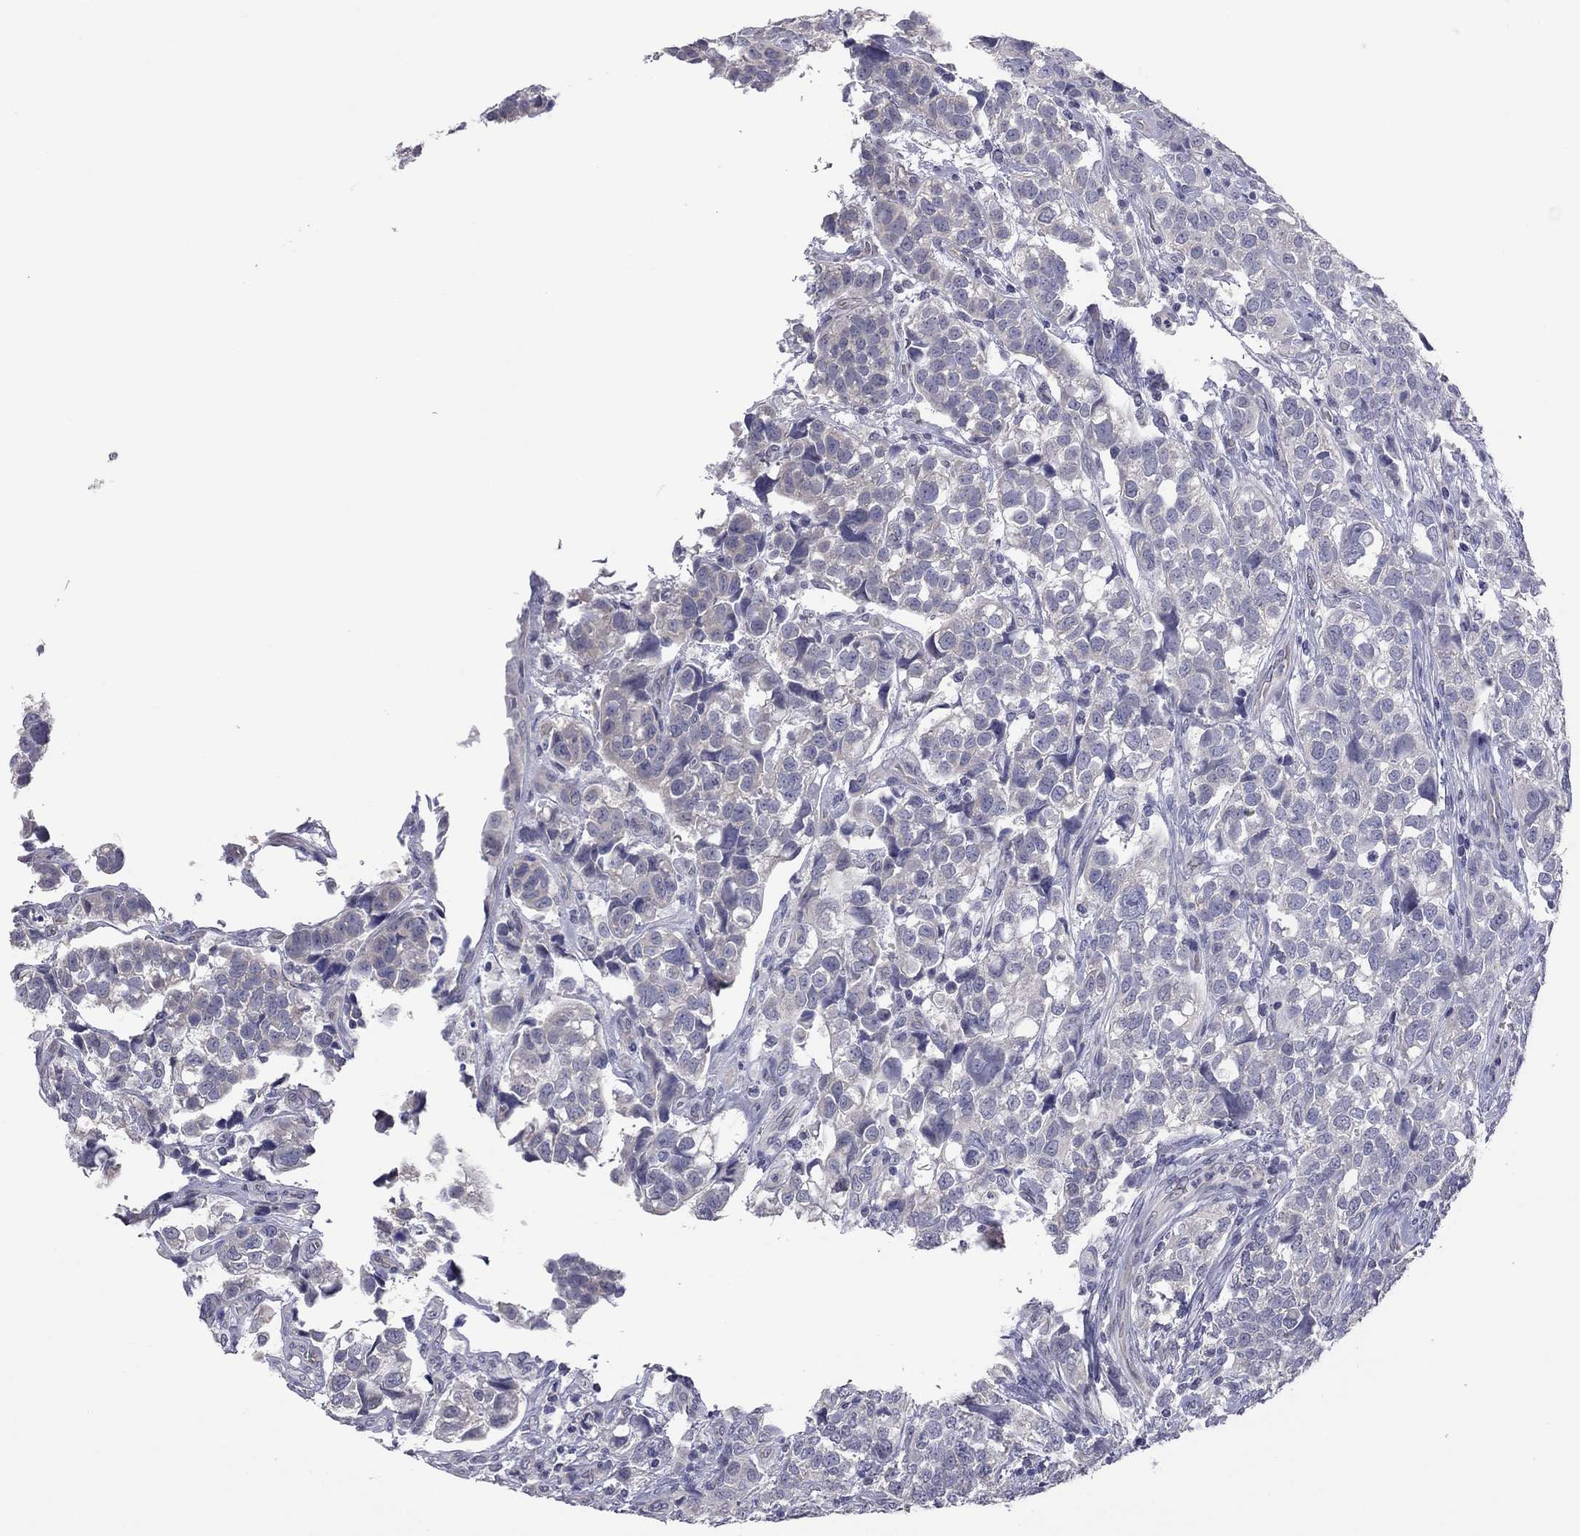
{"staining": {"intensity": "negative", "quantity": "none", "location": "none"}, "tissue": "urothelial cancer", "cell_type": "Tumor cells", "image_type": "cancer", "snomed": [{"axis": "morphology", "description": "Urothelial carcinoma, High grade"}, {"axis": "topography", "description": "Urinary bladder"}], "caption": "High power microscopy histopathology image of an IHC micrograph of urothelial cancer, revealing no significant positivity in tumor cells.", "gene": "HYLS1", "patient": {"sex": "female", "age": 58}}